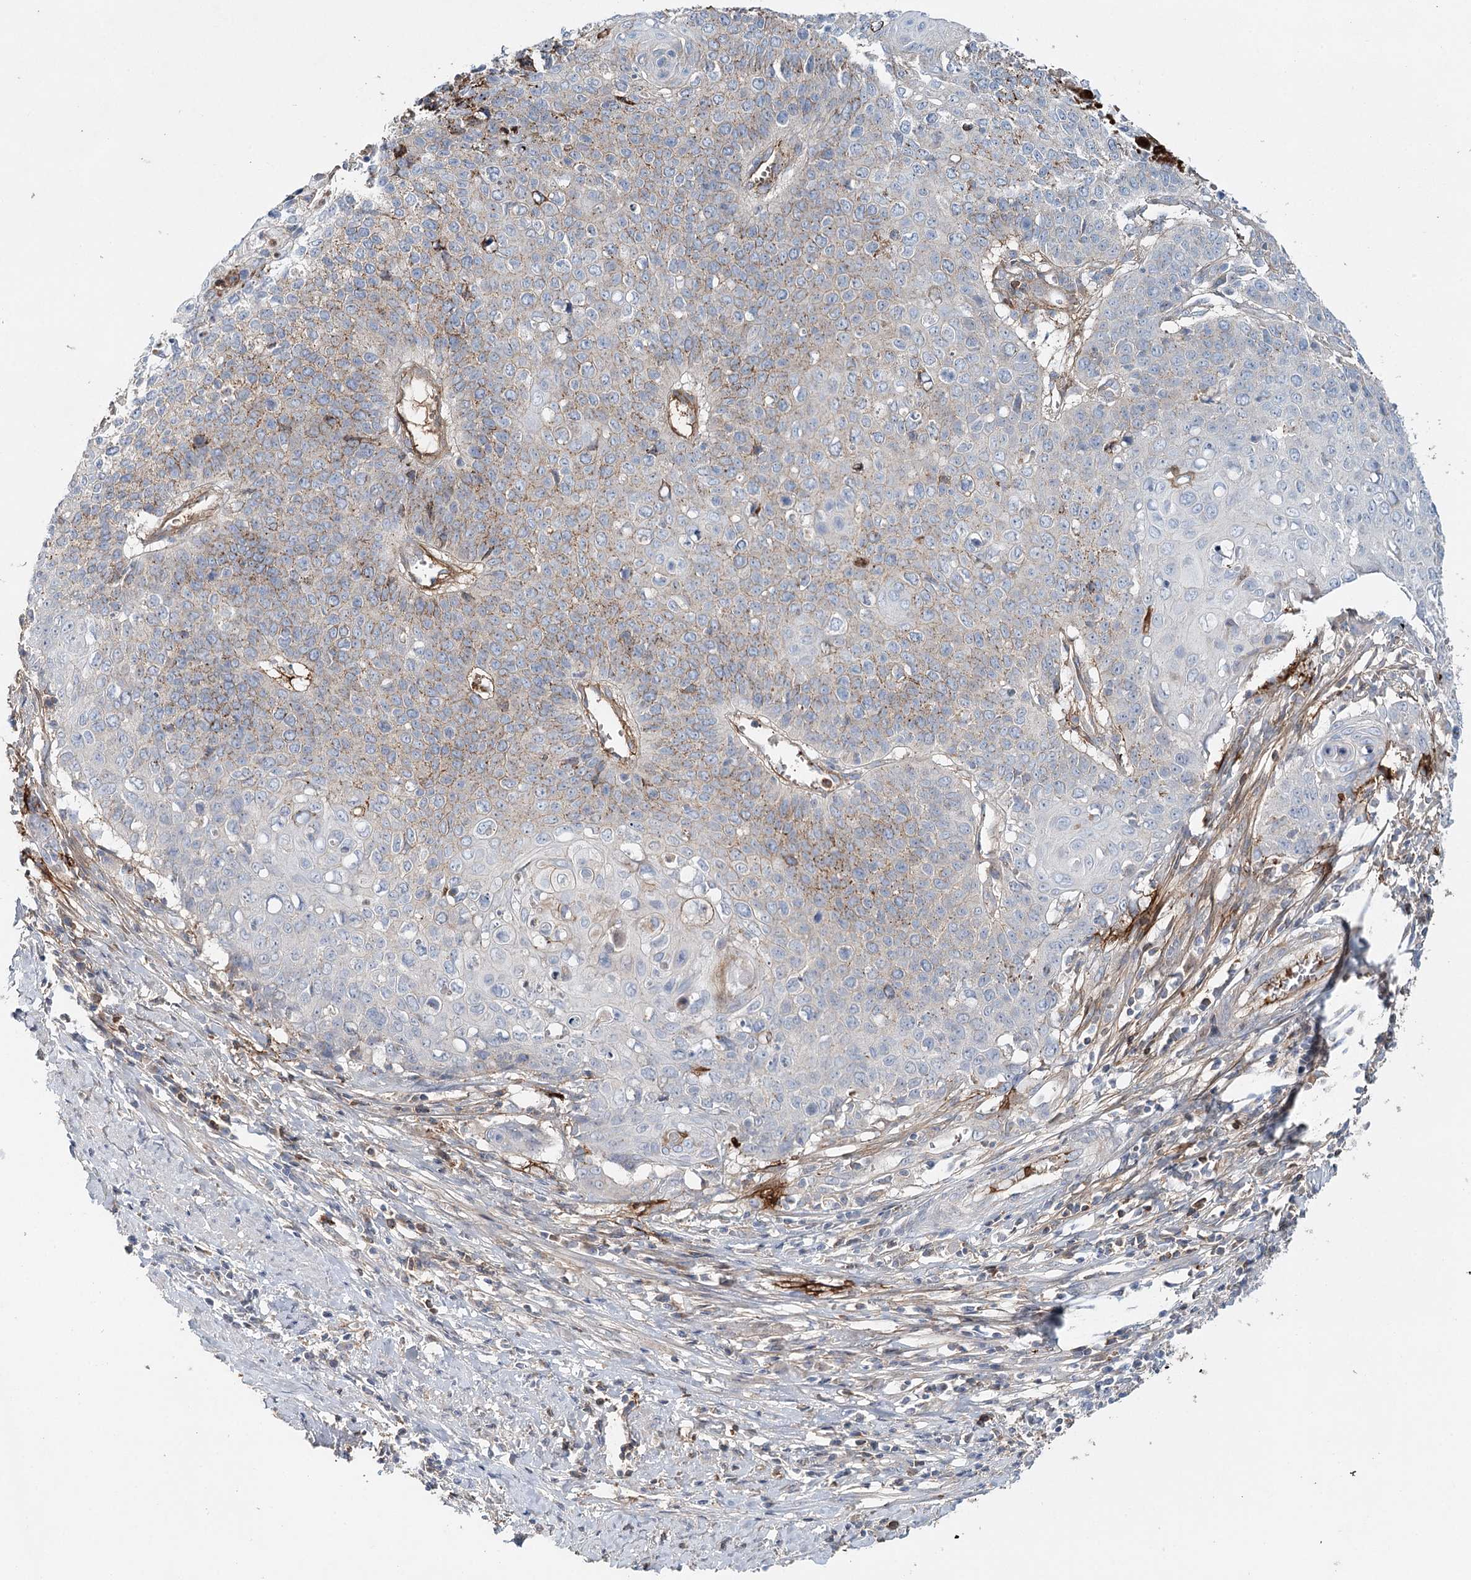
{"staining": {"intensity": "weak", "quantity": "<25%", "location": "cytoplasmic/membranous"}, "tissue": "cervical cancer", "cell_type": "Tumor cells", "image_type": "cancer", "snomed": [{"axis": "morphology", "description": "Squamous cell carcinoma, NOS"}, {"axis": "topography", "description": "Cervix"}], "caption": "The micrograph shows no significant positivity in tumor cells of cervical cancer (squamous cell carcinoma).", "gene": "ALKBH8", "patient": {"sex": "female", "age": 39}}